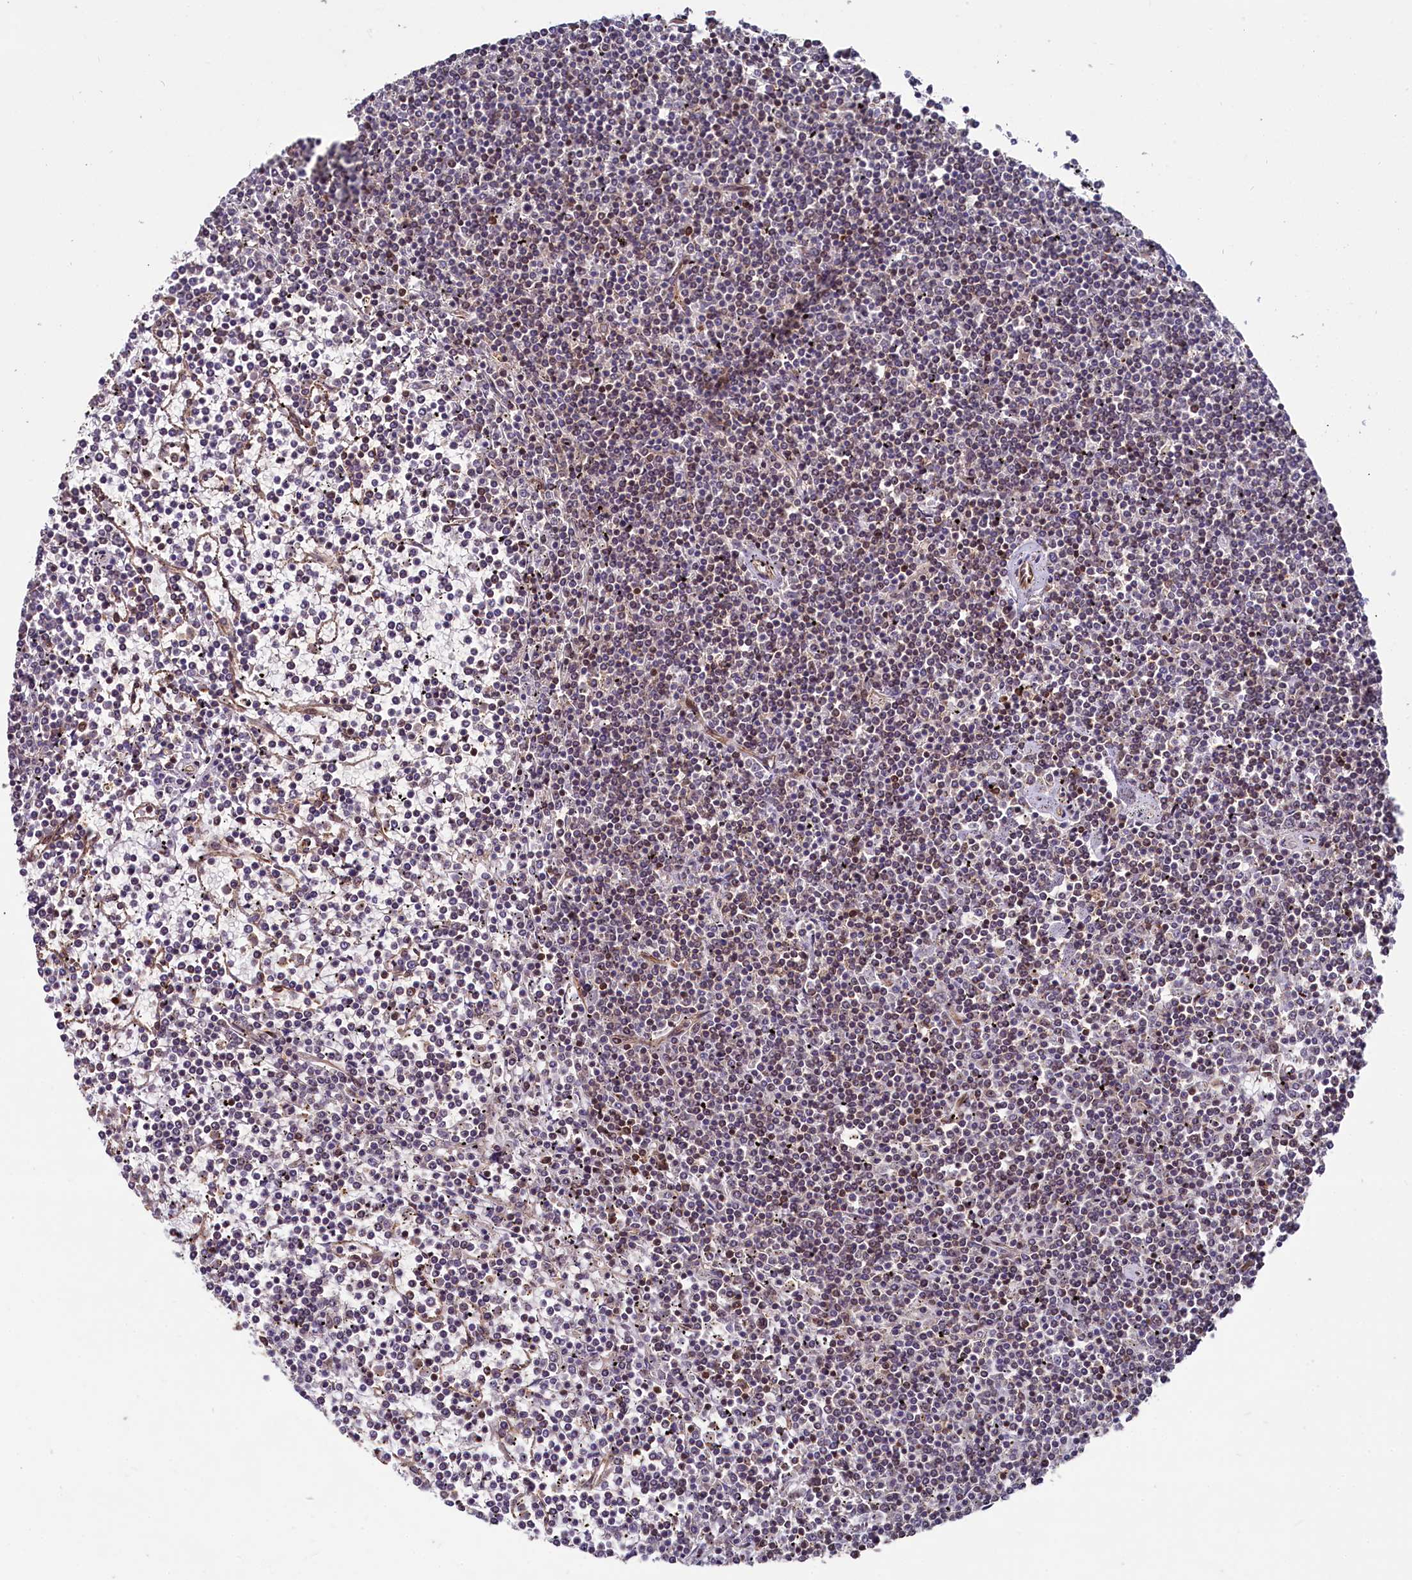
{"staining": {"intensity": "weak", "quantity": "<25%", "location": "cytoplasmic/membranous"}, "tissue": "lymphoma", "cell_type": "Tumor cells", "image_type": "cancer", "snomed": [{"axis": "morphology", "description": "Malignant lymphoma, non-Hodgkin's type, Low grade"}, {"axis": "topography", "description": "Spleen"}], "caption": "This is an immunohistochemistry (IHC) micrograph of lymphoma. There is no staining in tumor cells.", "gene": "SVIP", "patient": {"sex": "female", "age": 19}}